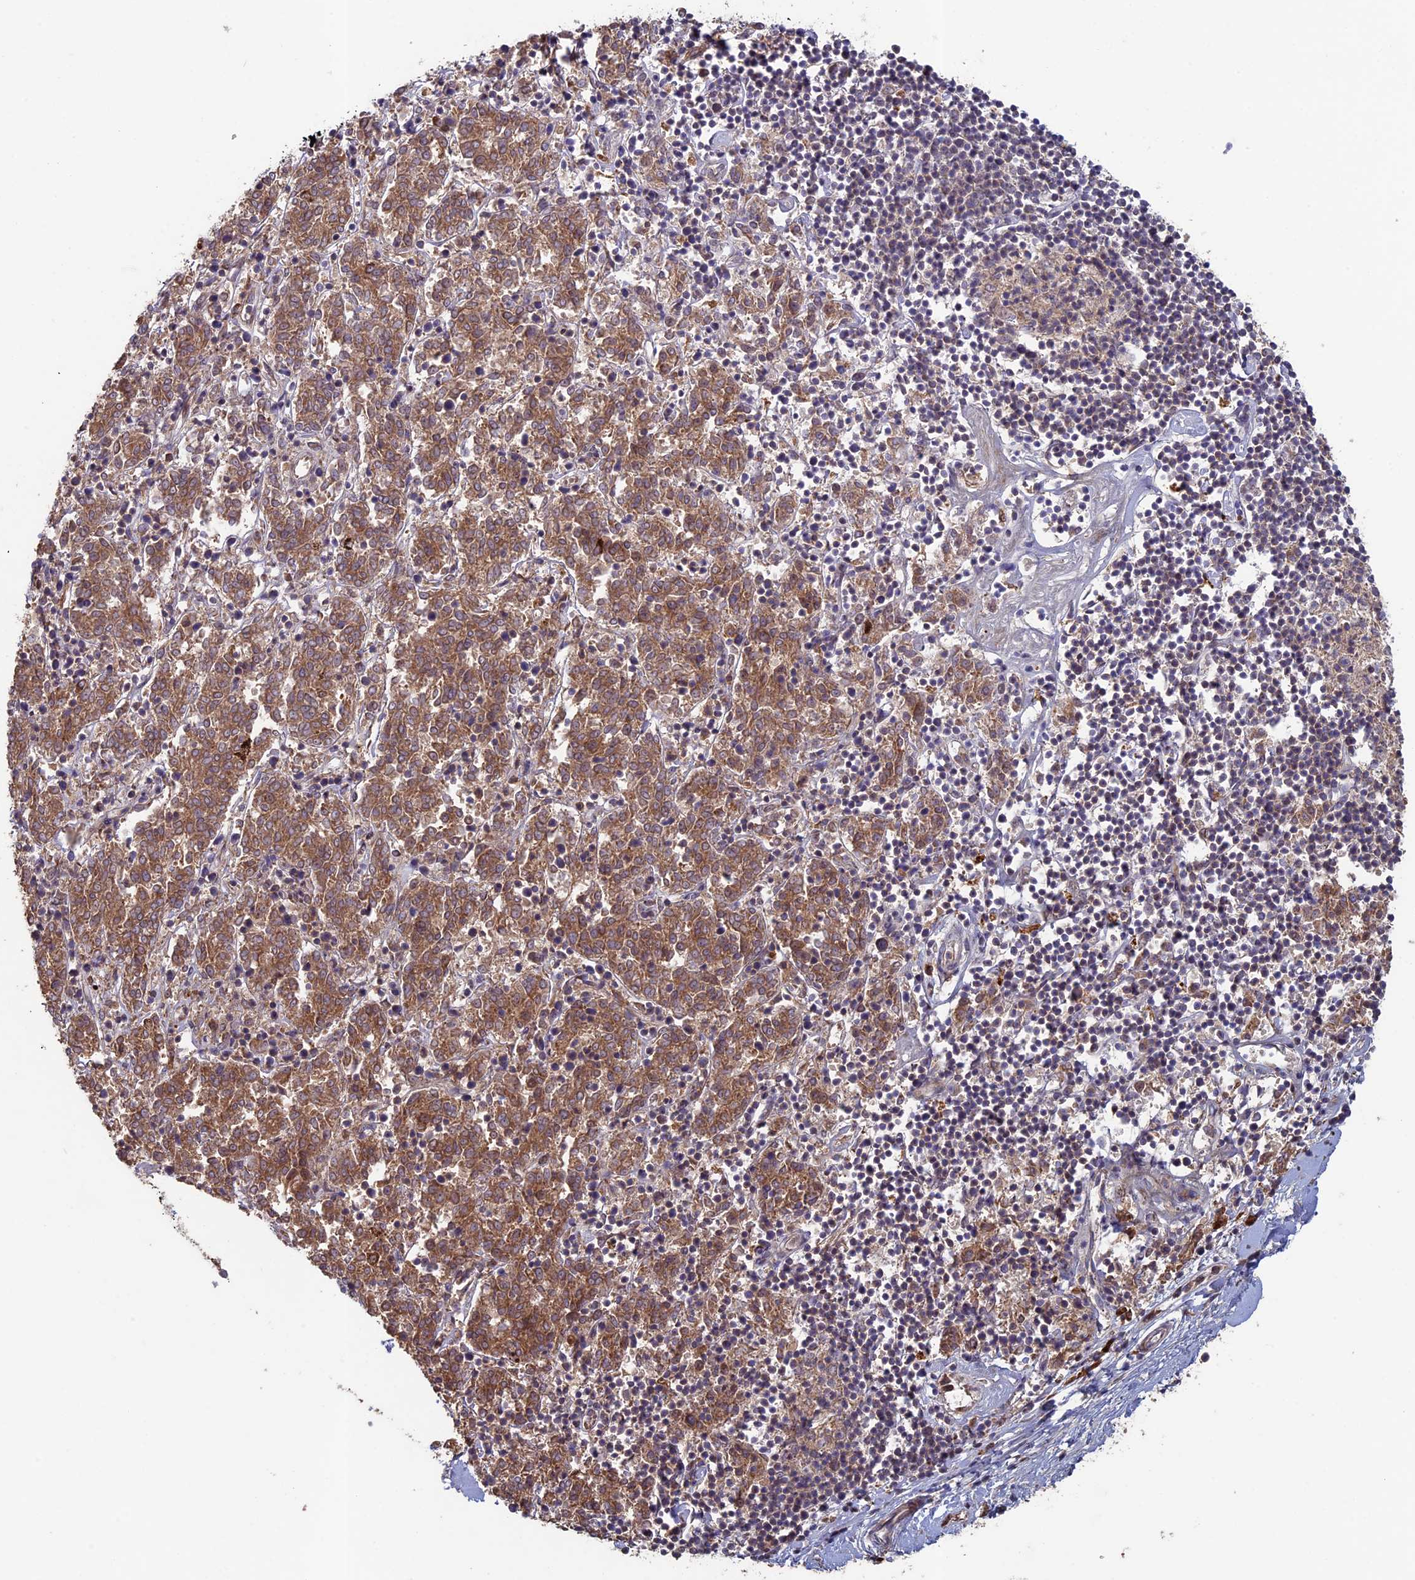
{"staining": {"intensity": "moderate", "quantity": ">75%", "location": "cytoplasmic/membranous"}, "tissue": "melanoma", "cell_type": "Tumor cells", "image_type": "cancer", "snomed": [{"axis": "morphology", "description": "Malignant melanoma, NOS"}, {"axis": "topography", "description": "Skin"}], "caption": "Moderate cytoplasmic/membranous positivity is present in approximately >75% of tumor cells in melanoma. The staining was performed using DAB to visualize the protein expression in brown, while the nuclei were stained in blue with hematoxylin (Magnification: 20x).", "gene": "RCCD1", "patient": {"sex": "female", "age": 72}}